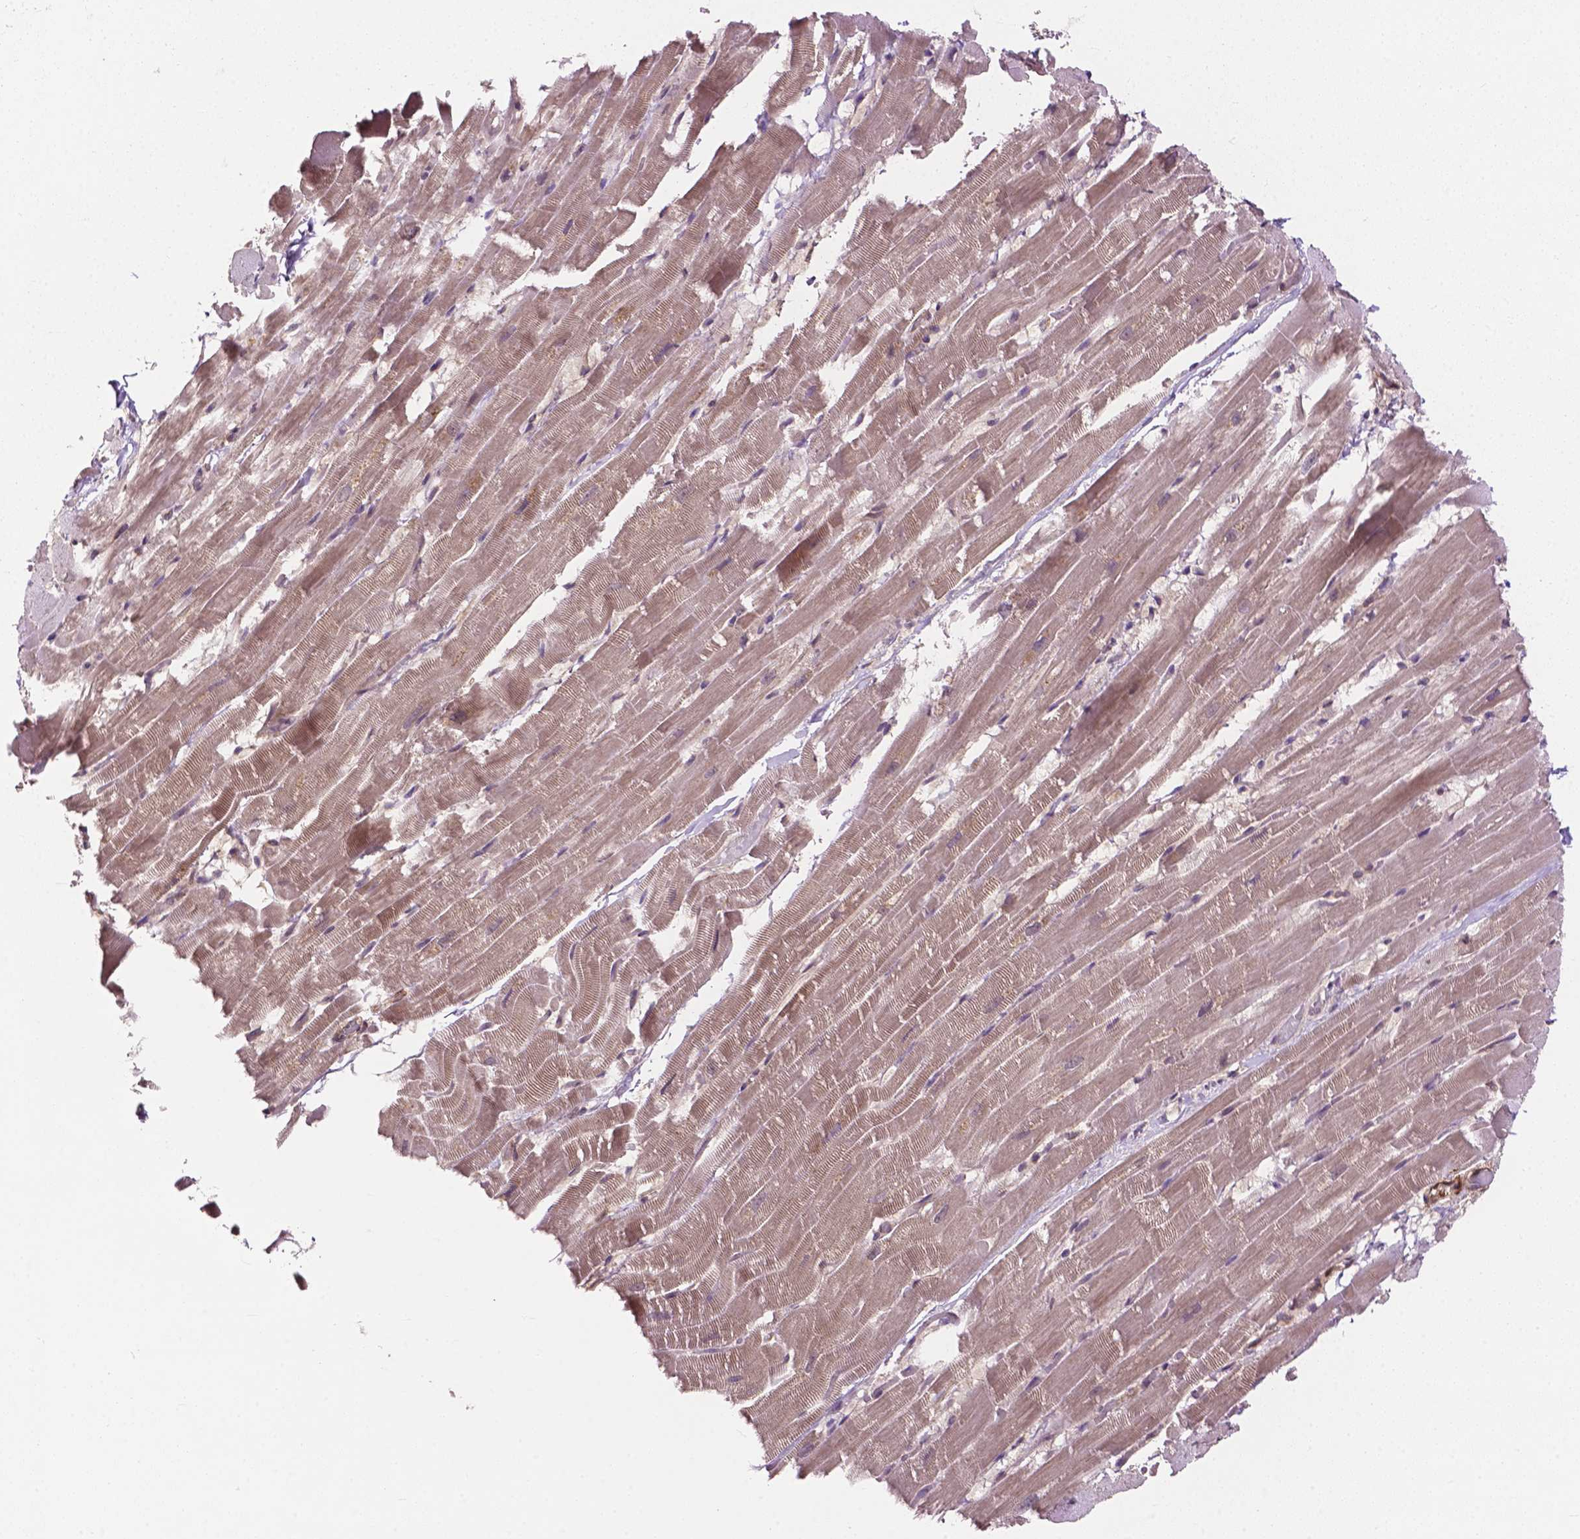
{"staining": {"intensity": "weak", "quantity": "25%-75%", "location": "cytoplasmic/membranous"}, "tissue": "heart muscle", "cell_type": "Cardiomyocytes", "image_type": "normal", "snomed": [{"axis": "morphology", "description": "Normal tissue, NOS"}, {"axis": "topography", "description": "Heart"}], "caption": "Protein staining by IHC reveals weak cytoplasmic/membranous expression in about 25%-75% of cardiomyocytes in unremarkable heart muscle. (Brightfield microscopy of DAB IHC at high magnification).", "gene": "PPP1CB", "patient": {"sex": "male", "age": 37}}